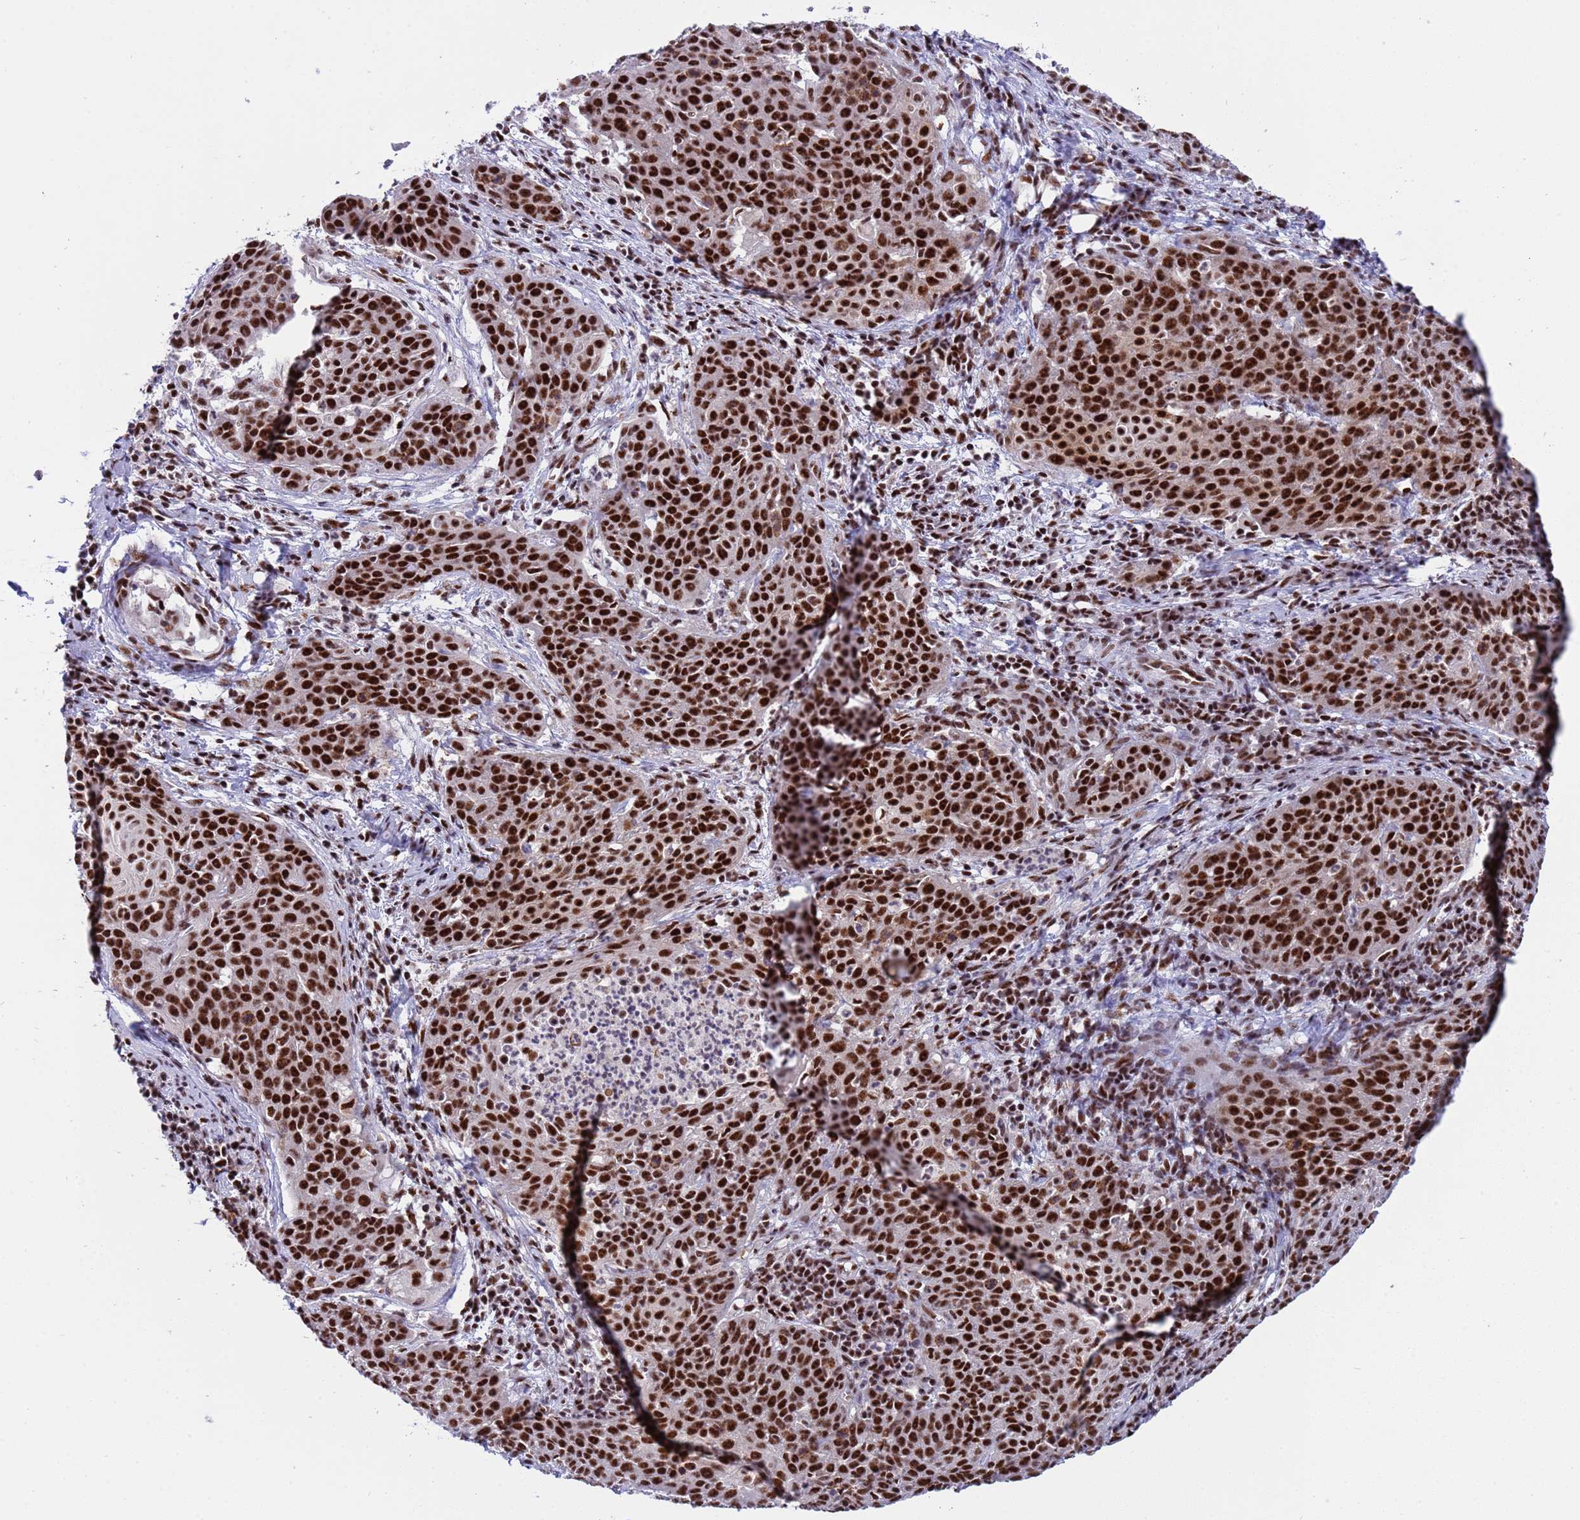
{"staining": {"intensity": "strong", "quantity": ">75%", "location": "nuclear"}, "tissue": "cervical cancer", "cell_type": "Tumor cells", "image_type": "cancer", "snomed": [{"axis": "morphology", "description": "Squamous cell carcinoma, NOS"}, {"axis": "topography", "description": "Cervix"}], "caption": "Protein expression analysis of cervical cancer exhibits strong nuclear expression in approximately >75% of tumor cells. Immunohistochemistry stains the protein of interest in brown and the nuclei are stained blue.", "gene": "THOC2", "patient": {"sex": "female", "age": 38}}